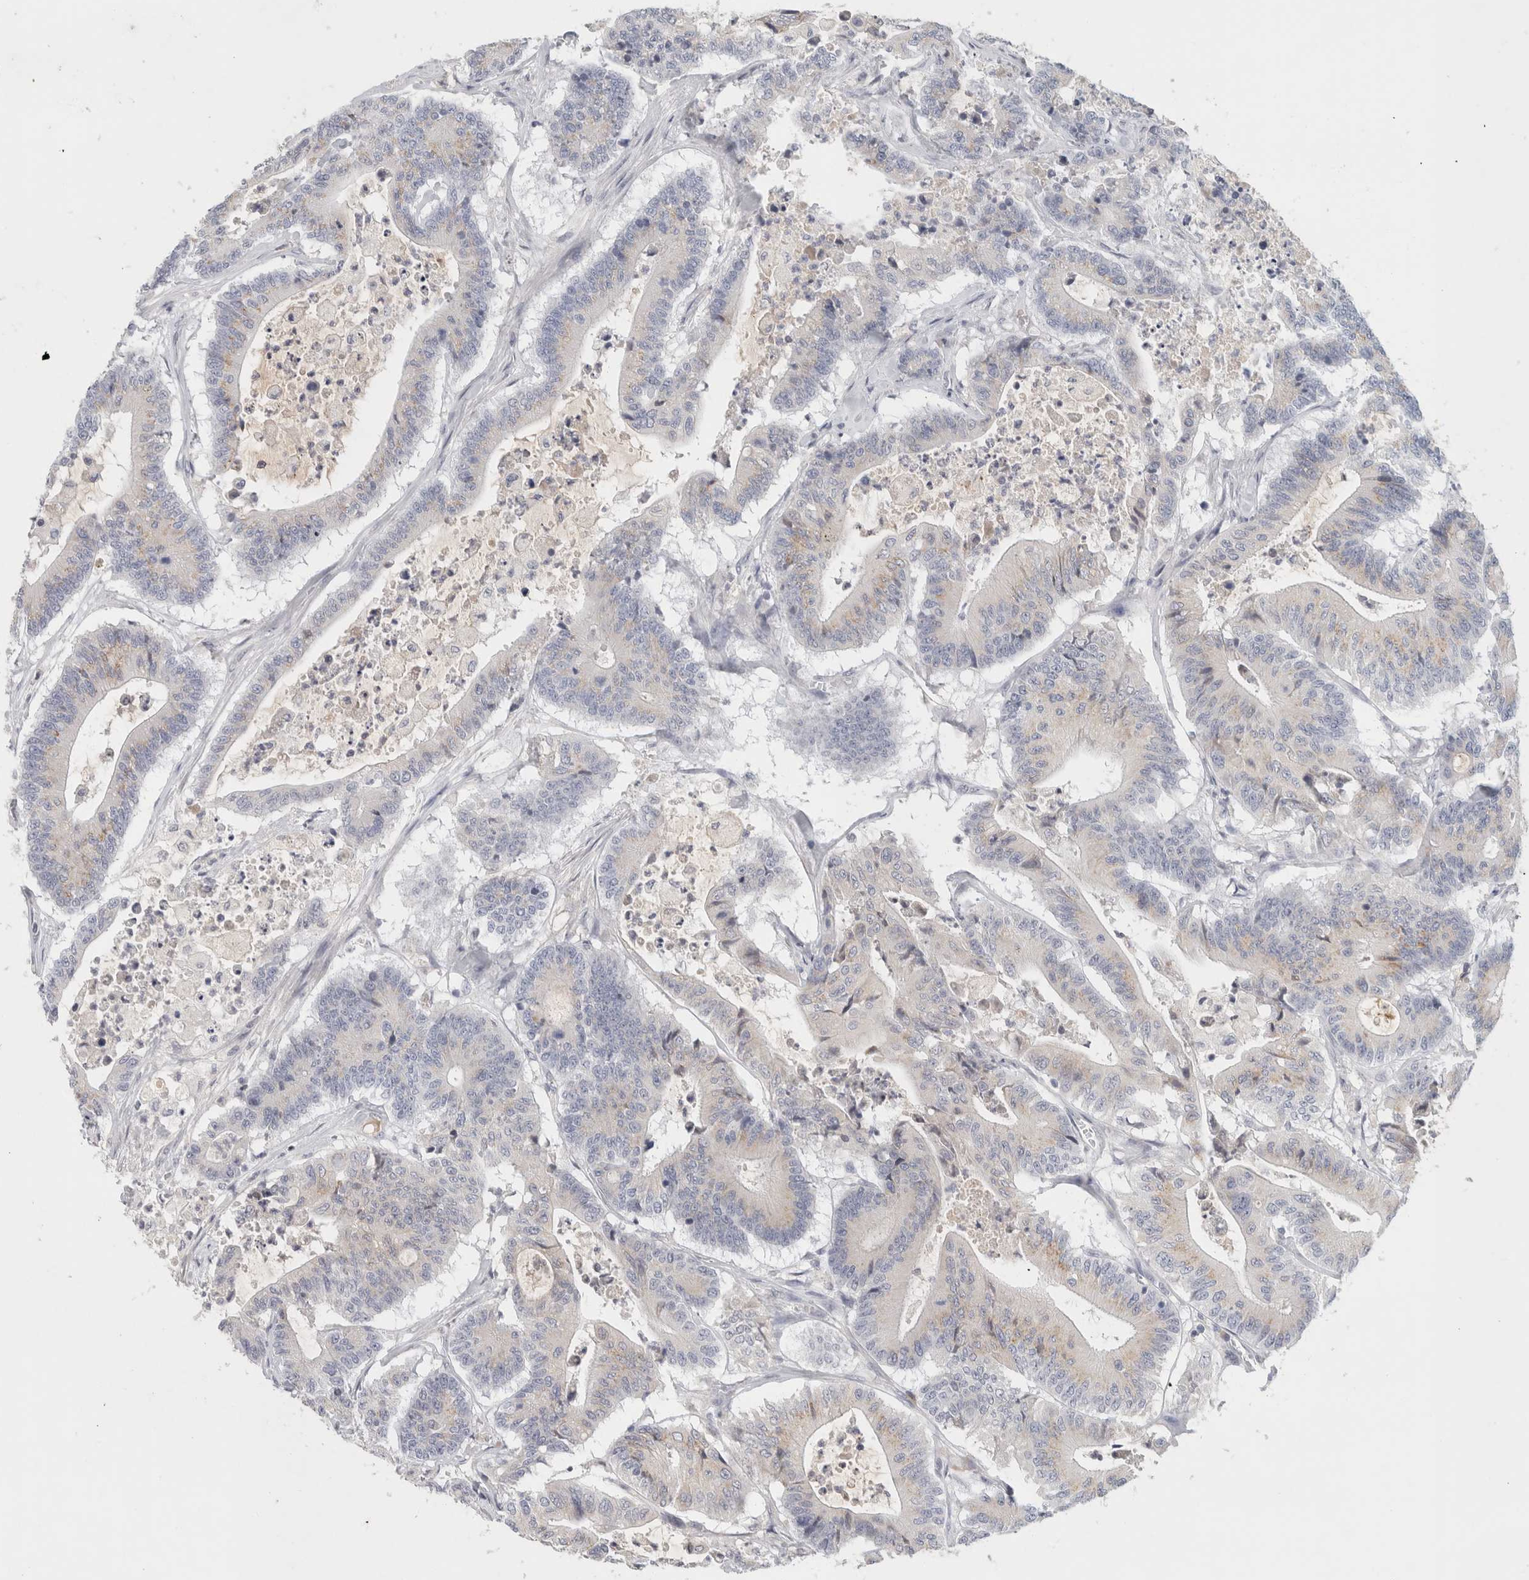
{"staining": {"intensity": "weak", "quantity": "<25%", "location": "cytoplasmic/membranous"}, "tissue": "colorectal cancer", "cell_type": "Tumor cells", "image_type": "cancer", "snomed": [{"axis": "morphology", "description": "Adenocarcinoma, NOS"}, {"axis": "topography", "description": "Colon"}], "caption": "Image shows no protein positivity in tumor cells of colorectal adenocarcinoma tissue. Nuclei are stained in blue.", "gene": "STK31", "patient": {"sex": "female", "age": 84}}